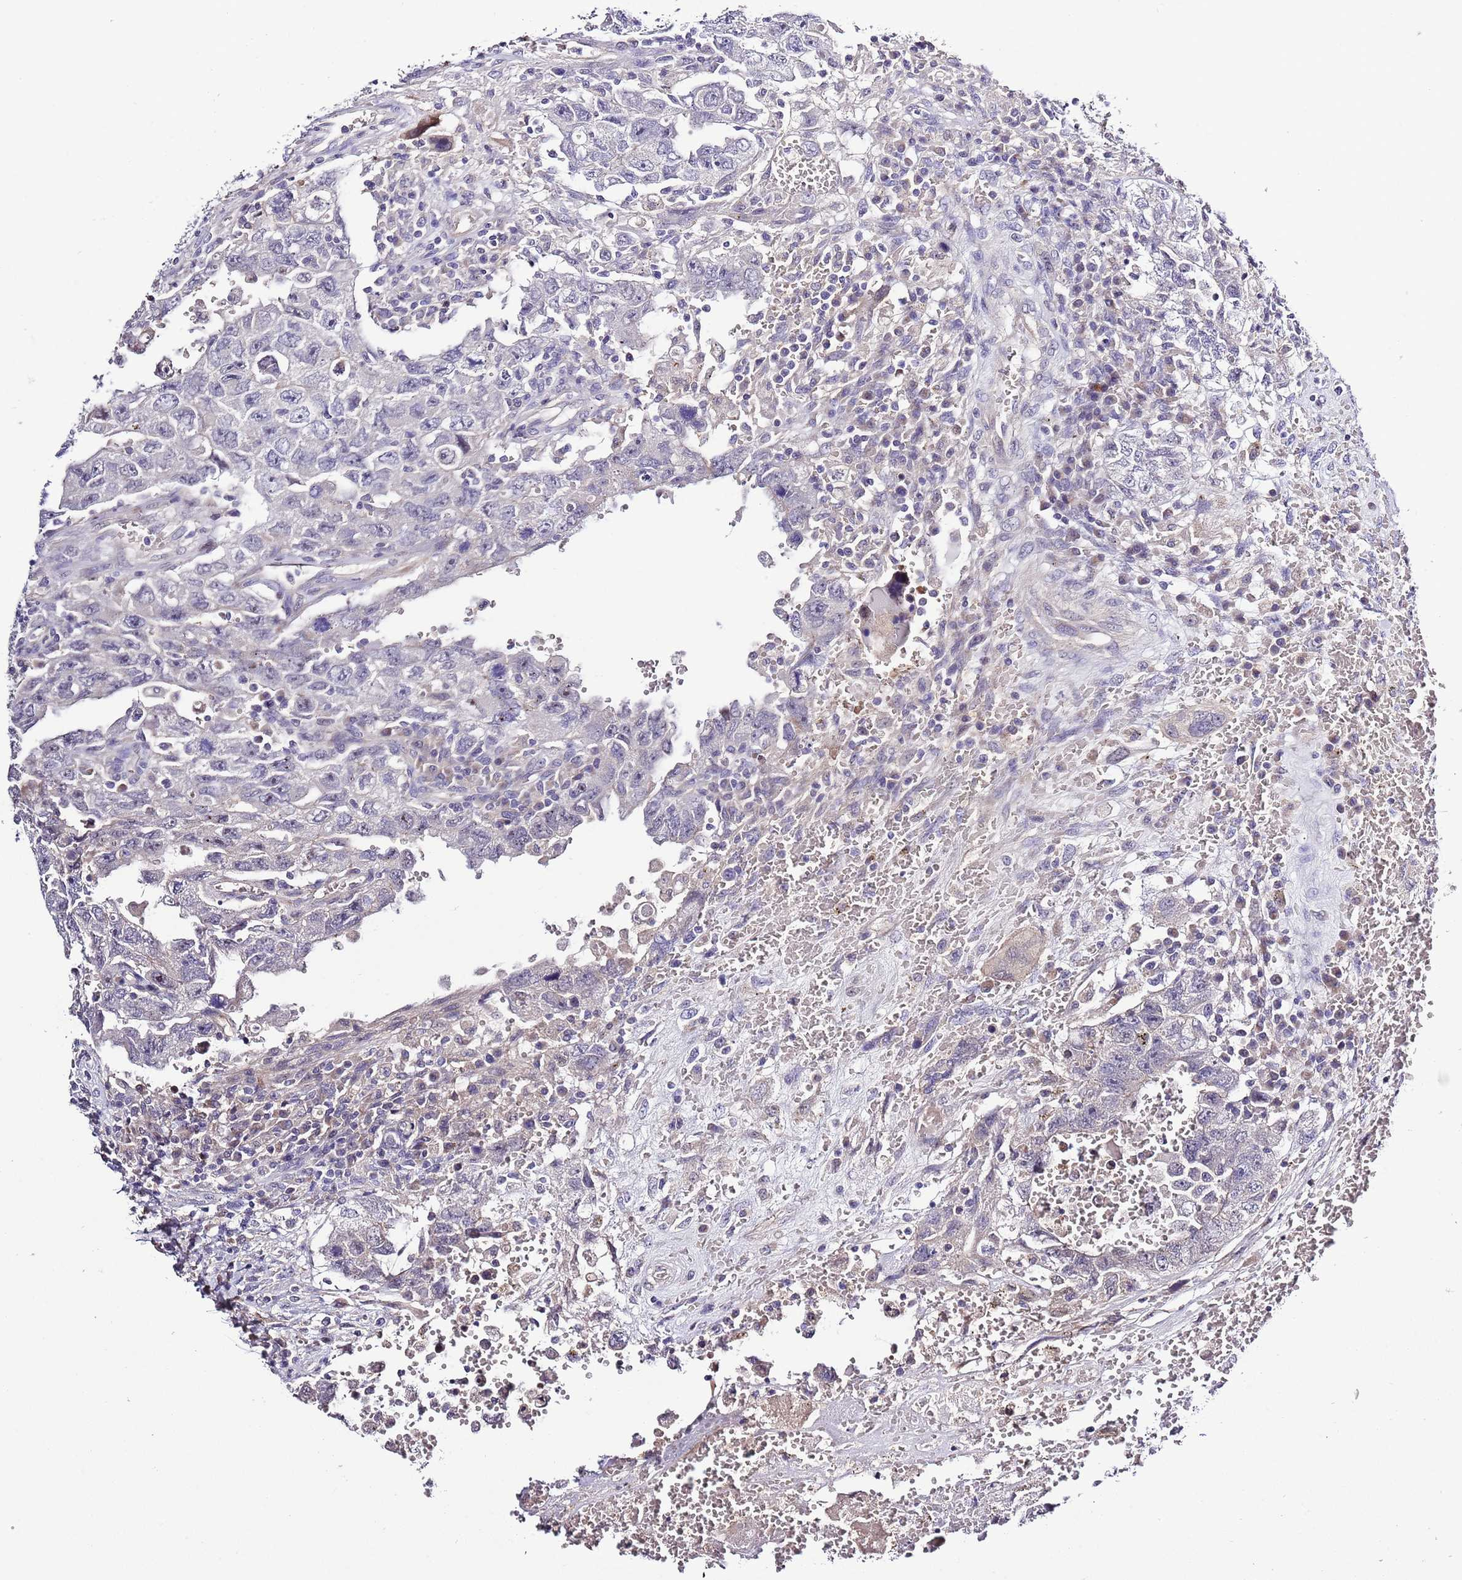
{"staining": {"intensity": "negative", "quantity": "none", "location": "none"}, "tissue": "testis cancer", "cell_type": "Tumor cells", "image_type": "cancer", "snomed": [{"axis": "morphology", "description": "Carcinoma, Embryonal, NOS"}, {"axis": "topography", "description": "Testis"}], "caption": "Immunohistochemistry of human testis cancer demonstrates no positivity in tumor cells.", "gene": "LIPJ", "patient": {"sex": "male", "age": 26}}